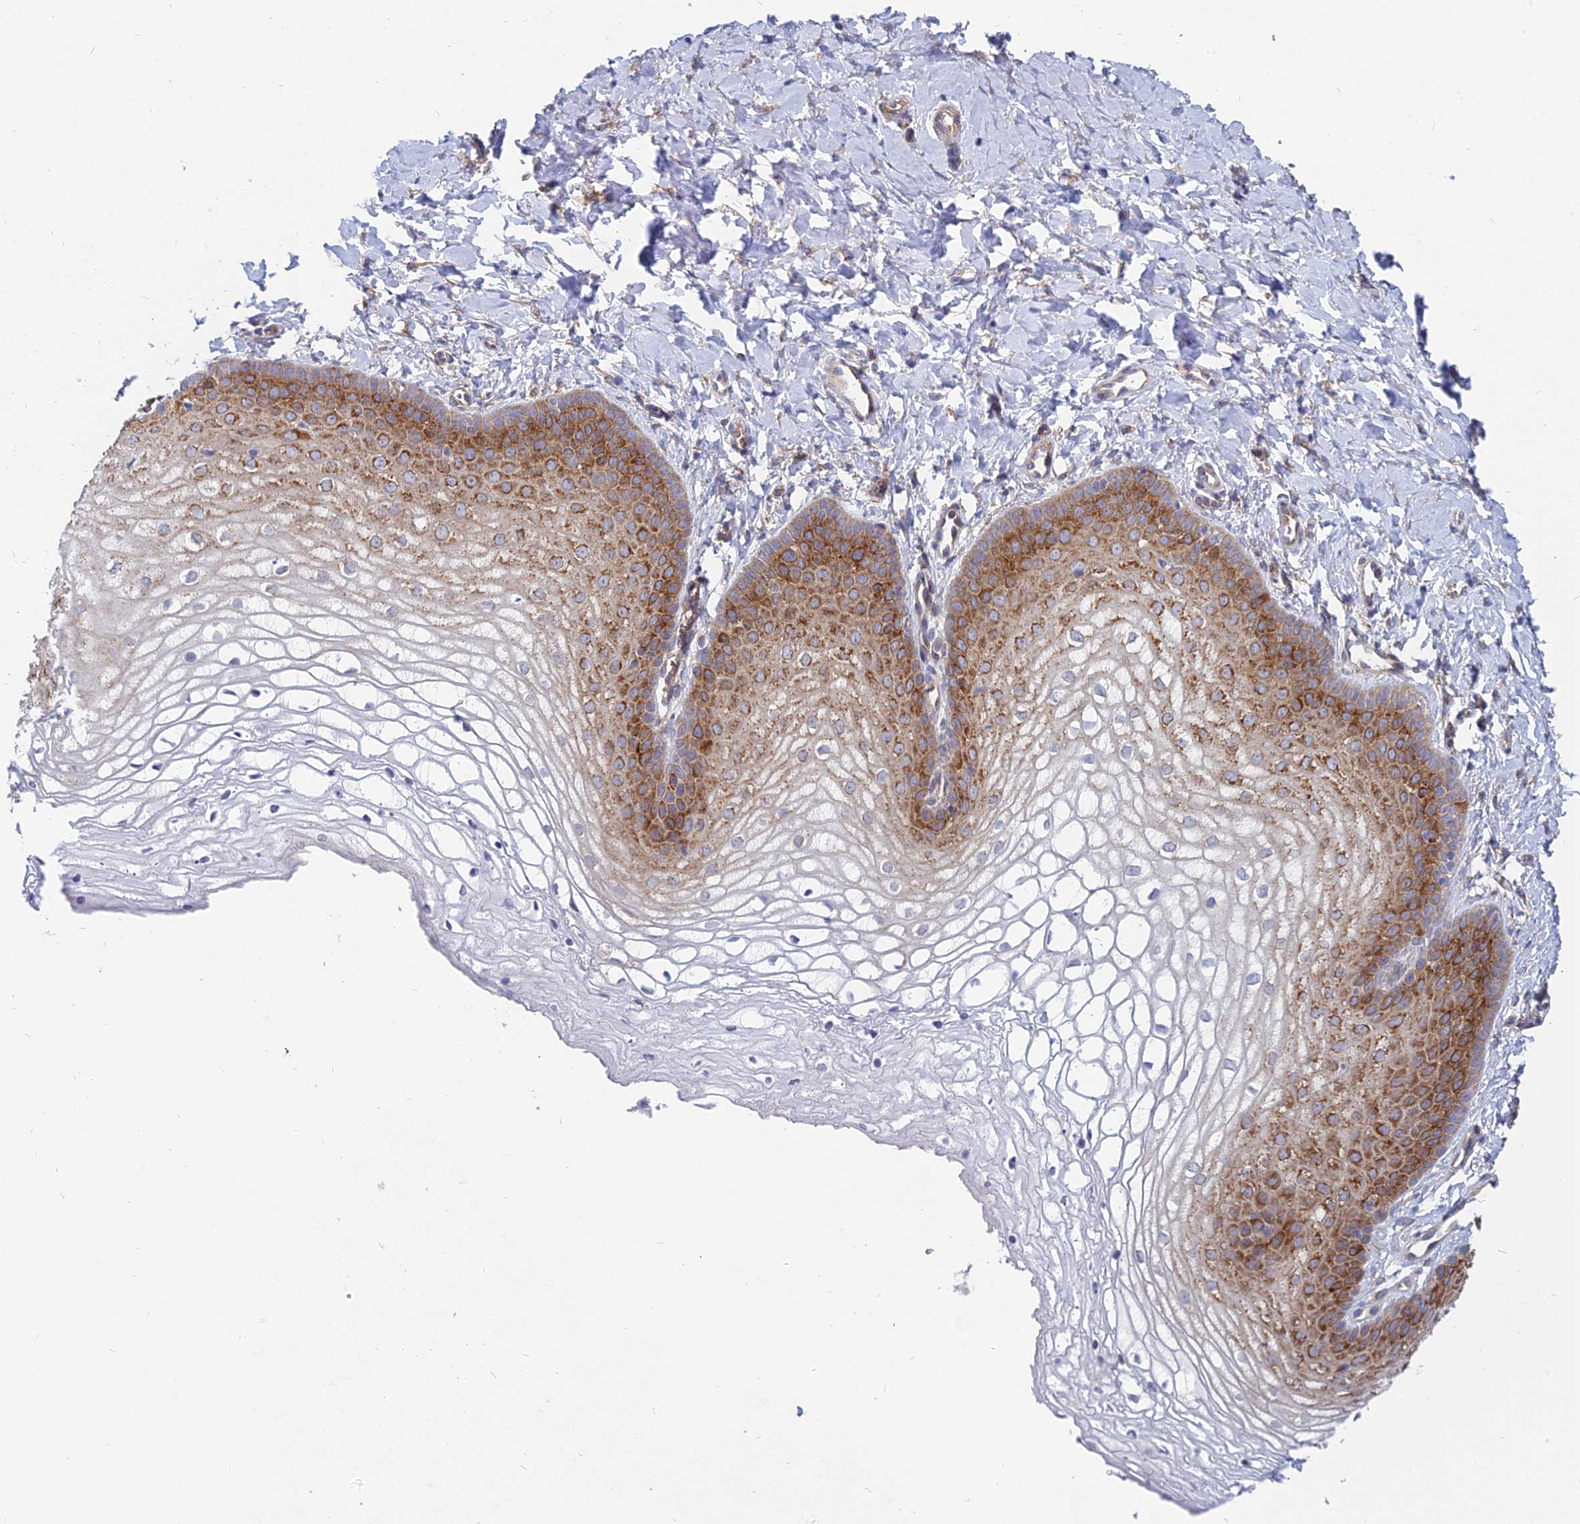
{"staining": {"intensity": "strong", "quantity": "25%-75%", "location": "cytoplasmic/membranous"}, "tissue": "vagina", "cell_type": "Squamous epithelial cells", "image_type": "normal", "snomed": [{"axis": "morphology", "description": "Normal tissue, NOS"}, {"axis": "topography", "description": "Vagina"}], "caption": "This image exhibits IHC staining of normal human vagina, with high strong cytoplasmic/membranous positivity in approximately 25%-75% of squamous epithelial cells.", "gene": "TXLNA", "patient": {"sex": "female", "age": 68}}